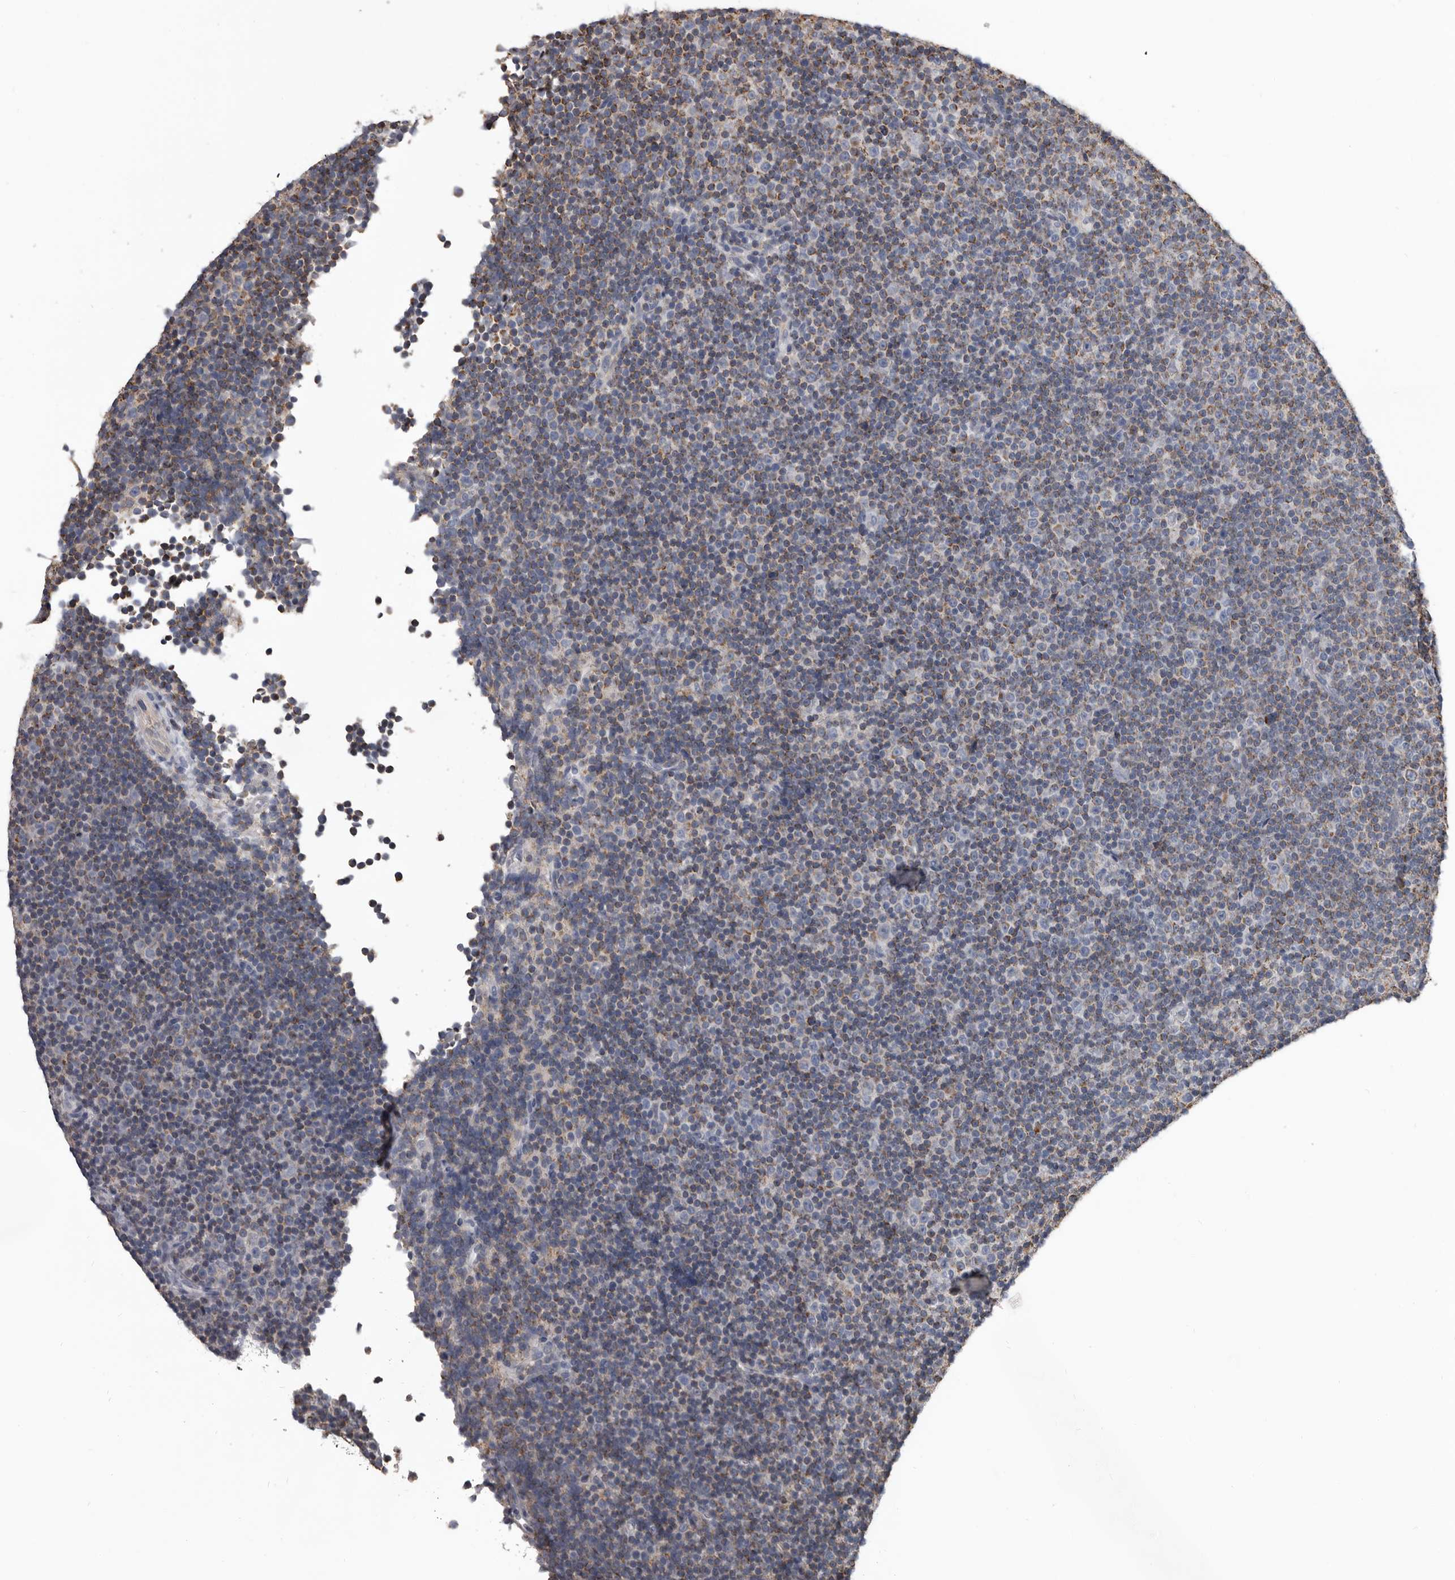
{"staining": {"intensity": "weak", "quantity": "<25%", "location": "cytoplasmic/membranous"}, "tissue": "lymphoma", "cell_type": "Tumor cells", "image_type": "cancer", "snomed": [{"axis": "morphology", "description": "Malignant lymphoma, non-Hodgkin's type, Low grade"}, {"axis": "topography", "description": "Lymph node"}], "caption": "A high-resolution photomicrograph shows immunohistochemistry staining of low-grade malignant lymphoma, non-Hodgkin's type, which displays no significant staining in tumor cells.", "gene": "ALDH5A1", "patient": {"sex": "female", "age": 67}}